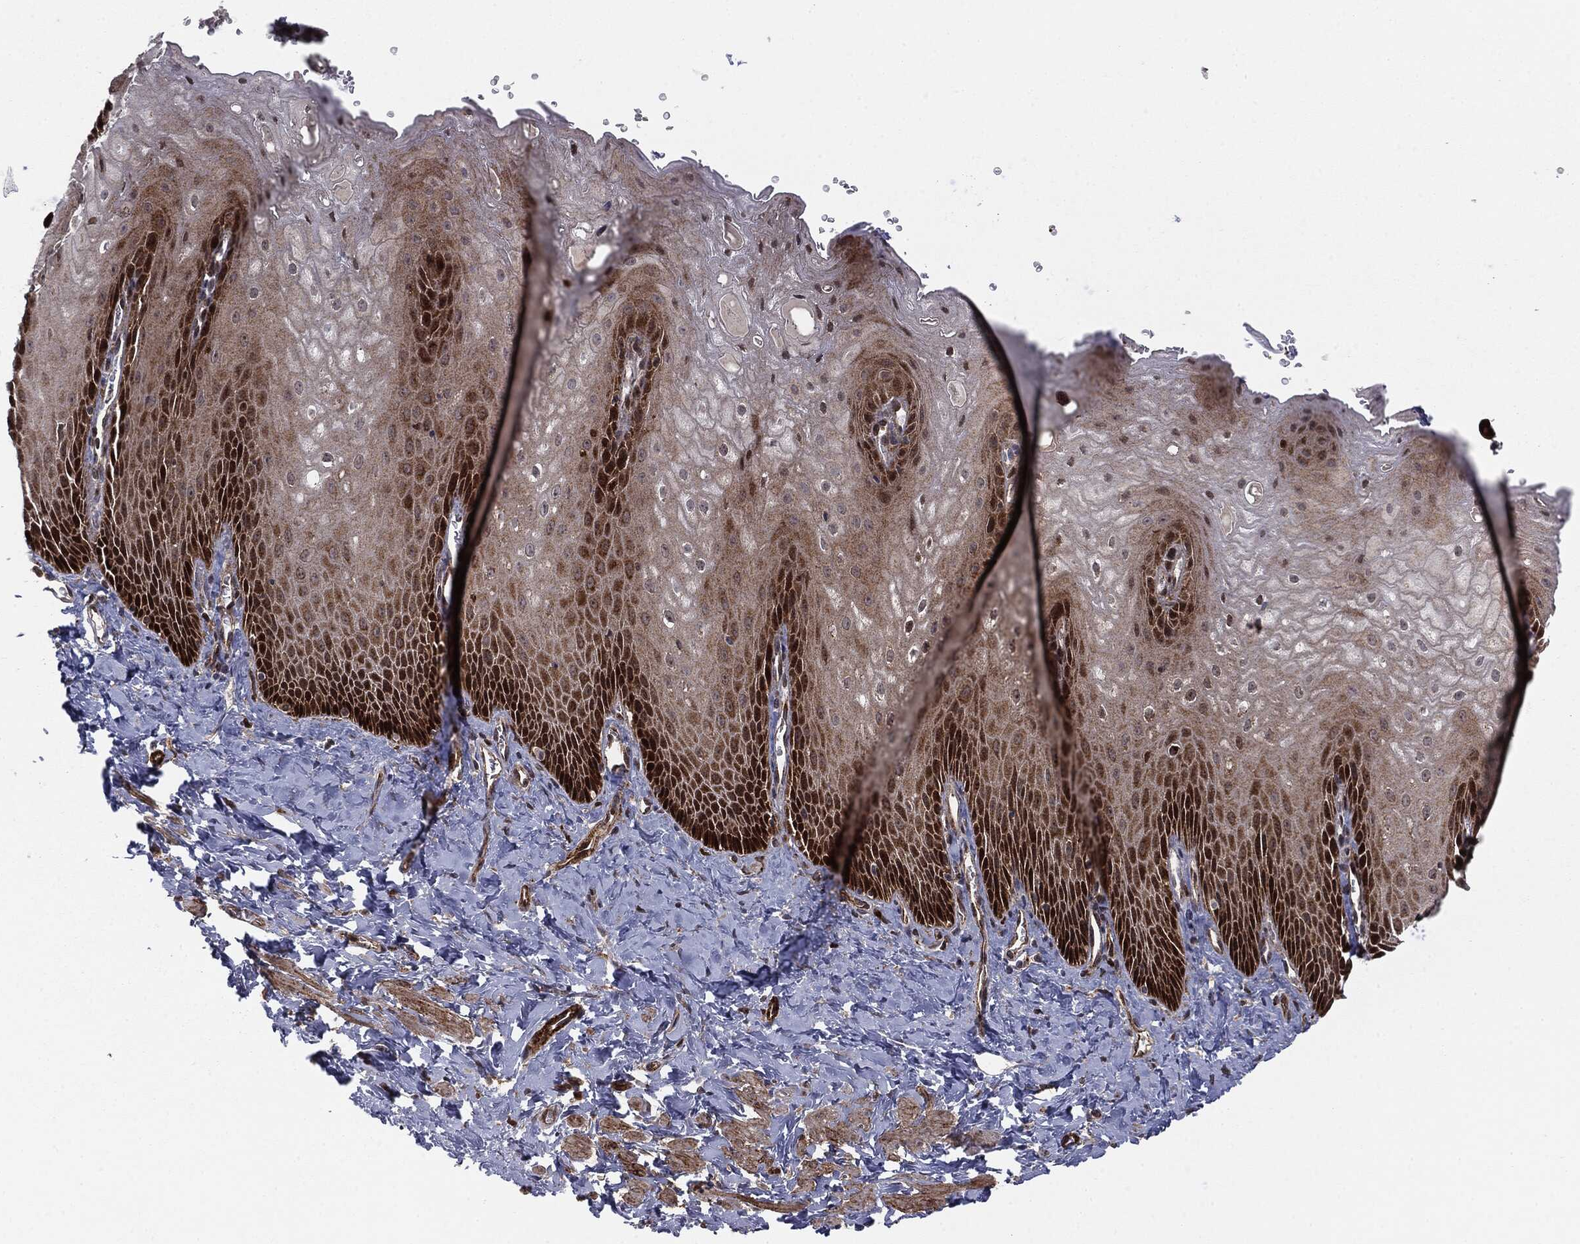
{"staining": {"intensity": "strong", "quantity": ">75%", "location": "cytoplasmic/membranous,nuclear"}, "tissue": "esophagus", "cell_type": "Squamous epithelial cells", "image_type": "normal", "snomed": [{"axis": "morphology", "description": "Normal tissue, NOS"}, {"axis": "topography", "description": "Esophagus"}], "caption": "Immunohistochemical staining of normal human esophagus reveals high levels of strong cytoplasmic/membranous,nuclear positivity in approximately >75% of squamous epithelial cells.", "gene": "PTEN", "patient": {"sex": "male", "age": 64}}